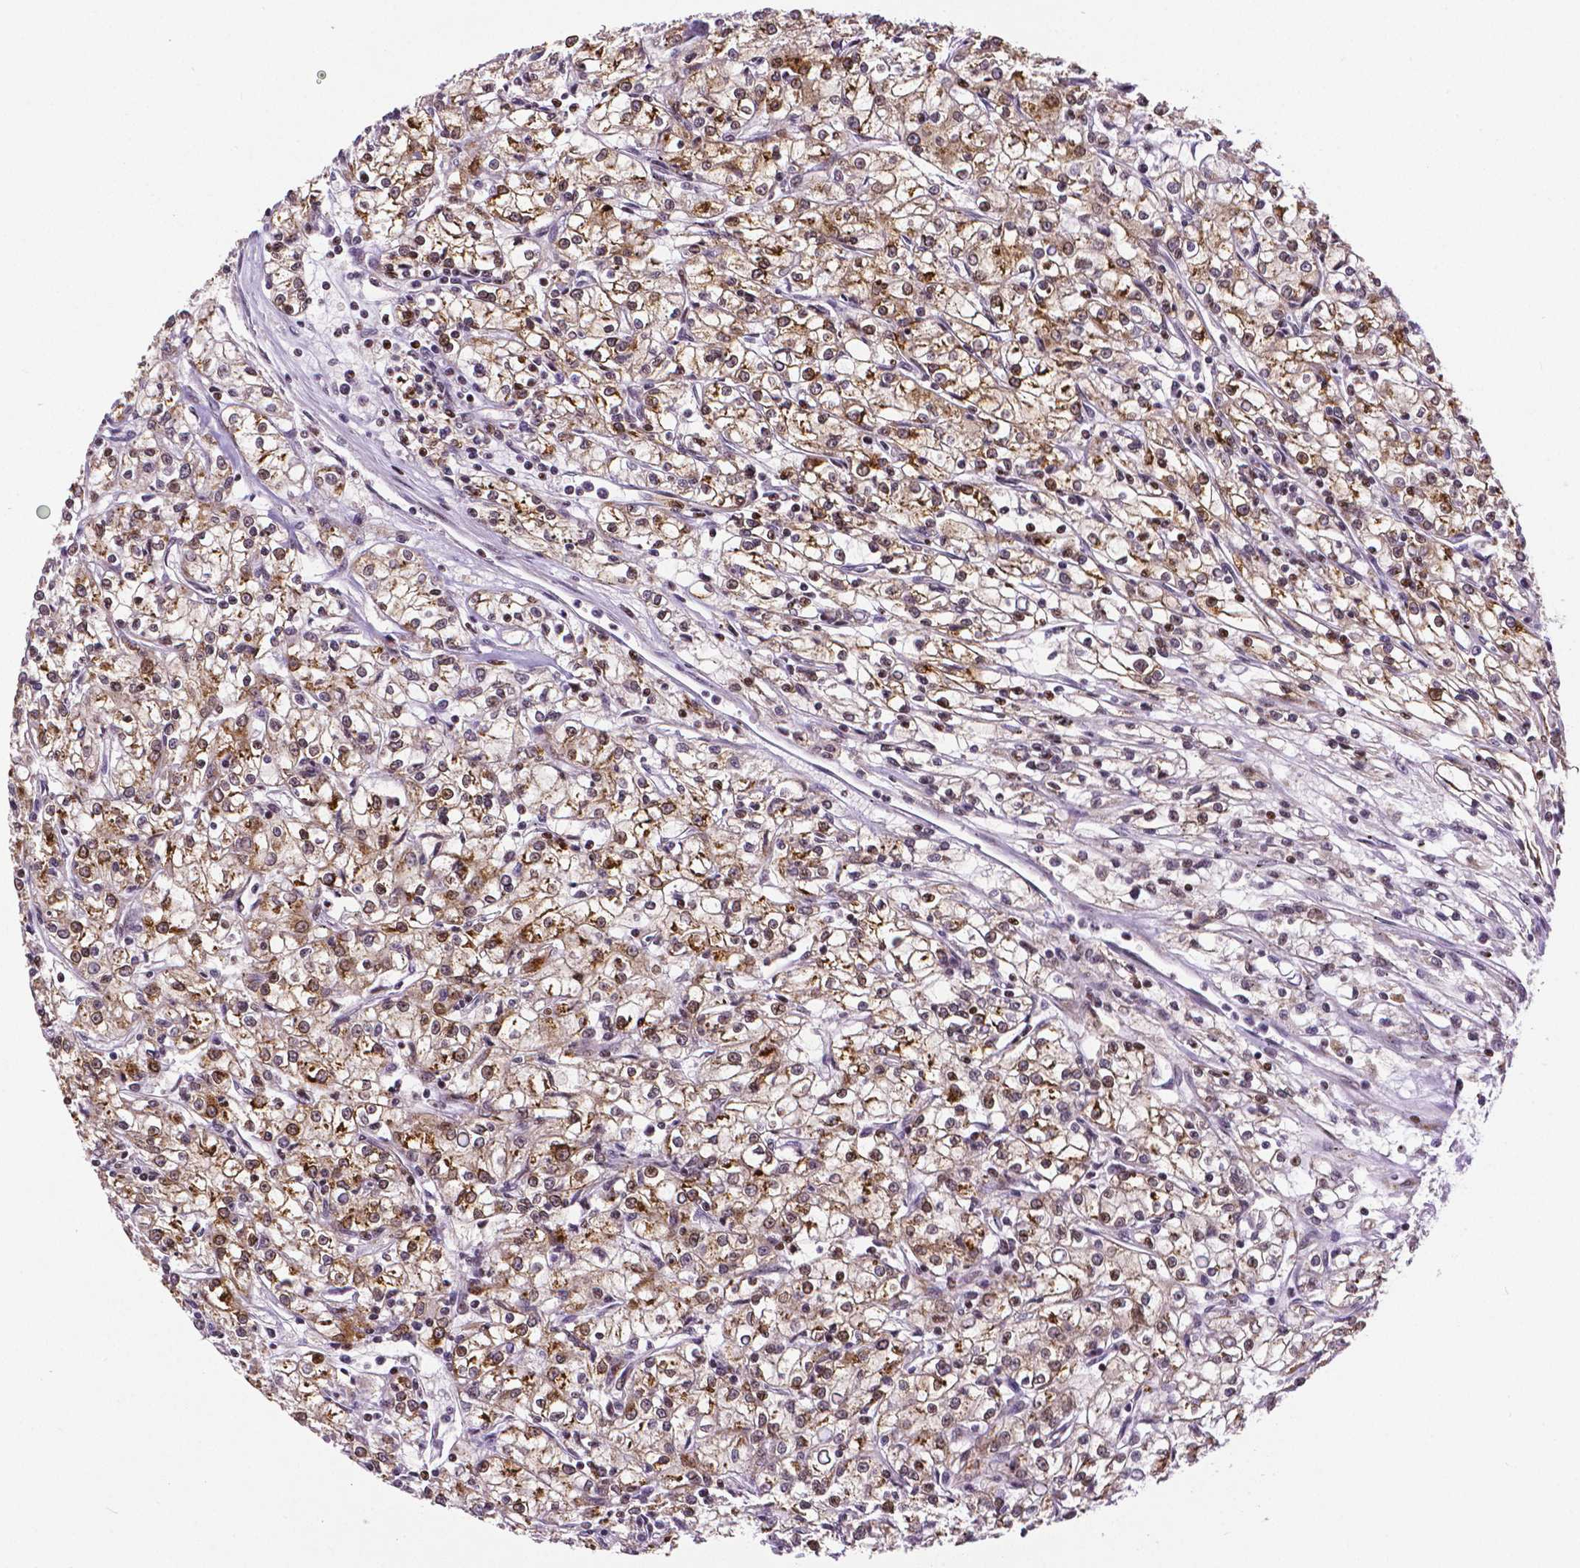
{"staining": {"intensity": "weak", "quantity": ">75%", "location": "cytoplasmic/membranous"}, "tissue": "renal cancer", "cell_type": "Tumor cells", "image_type": "cancer", "snomed": [{"axis": "morphology", "description": "Adenocarcinoma, NOS"}, {"axis": "topography", "description": "Kidney"}], "caption": "Immunohistochemical staining of renal adenocarcinoma displays weak cytoplasmic/membranous protein positivity in approximately >75% of tumor cells.", "gene": "CTCF", "patient": {"sex": "female", "age": 59}}